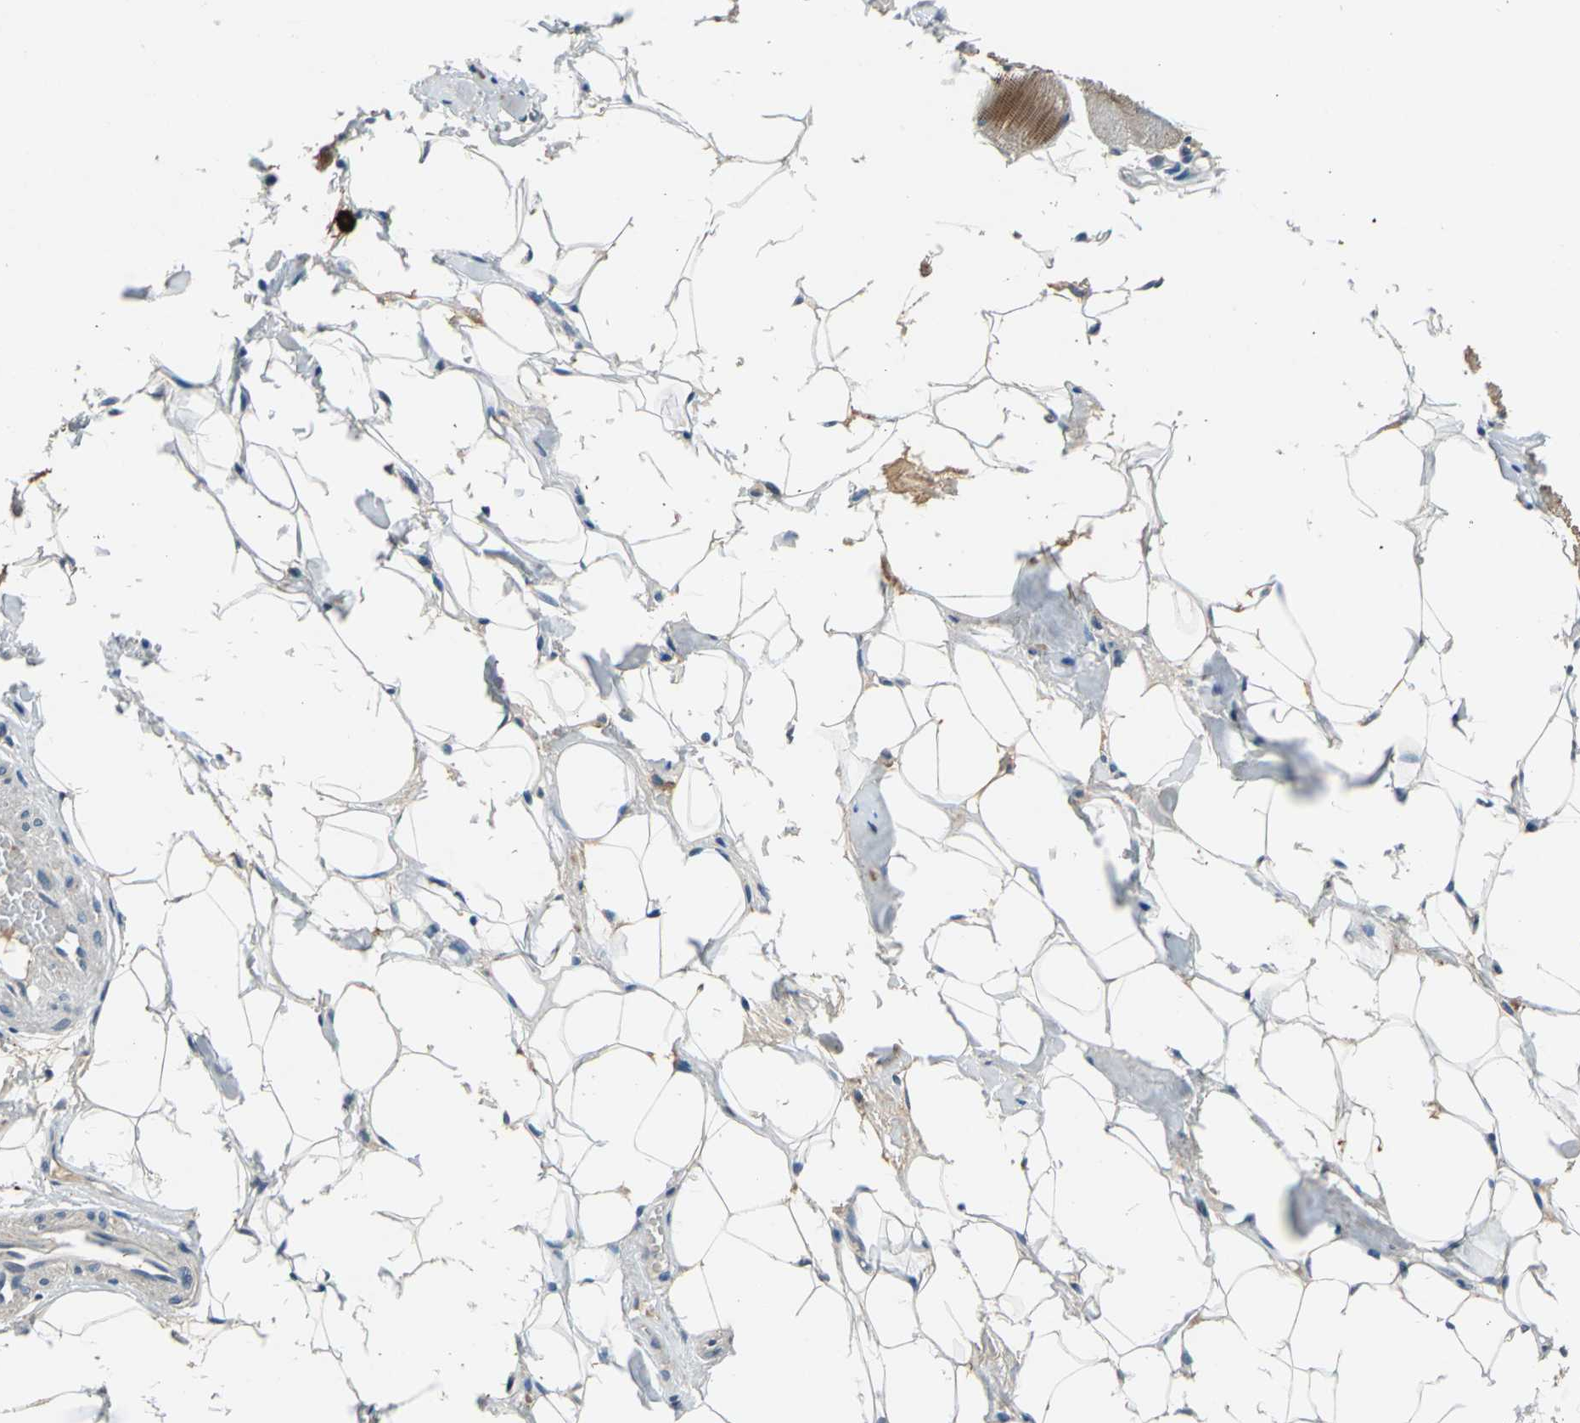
{"staining": {"intensity": "strong", "quantity": "25%-75%", "location": "cytoplasmic/membranous"}, "tissue": "skeletal muscle", "cell_type": "Myocytes", "image_type": "normal", "snomed": [{"axis": "morphology", "description": "Normal tissue, NOS"}, {"axis": "topography", "description": "Skeletal muscle"}, {"axis": "topography", "description": "Peripheral nerve tissue"}], "caption": "A high amount of strong cytoplasmic/membranous expression is appreciated in approximately 25%-75% of myocytes in unremarkable skeletal muscle. (Brightfield microscopy of DAB IHC at high magnification).", "gene": "SLC19A2", "patient": {"sex": "female", "age": 84}}